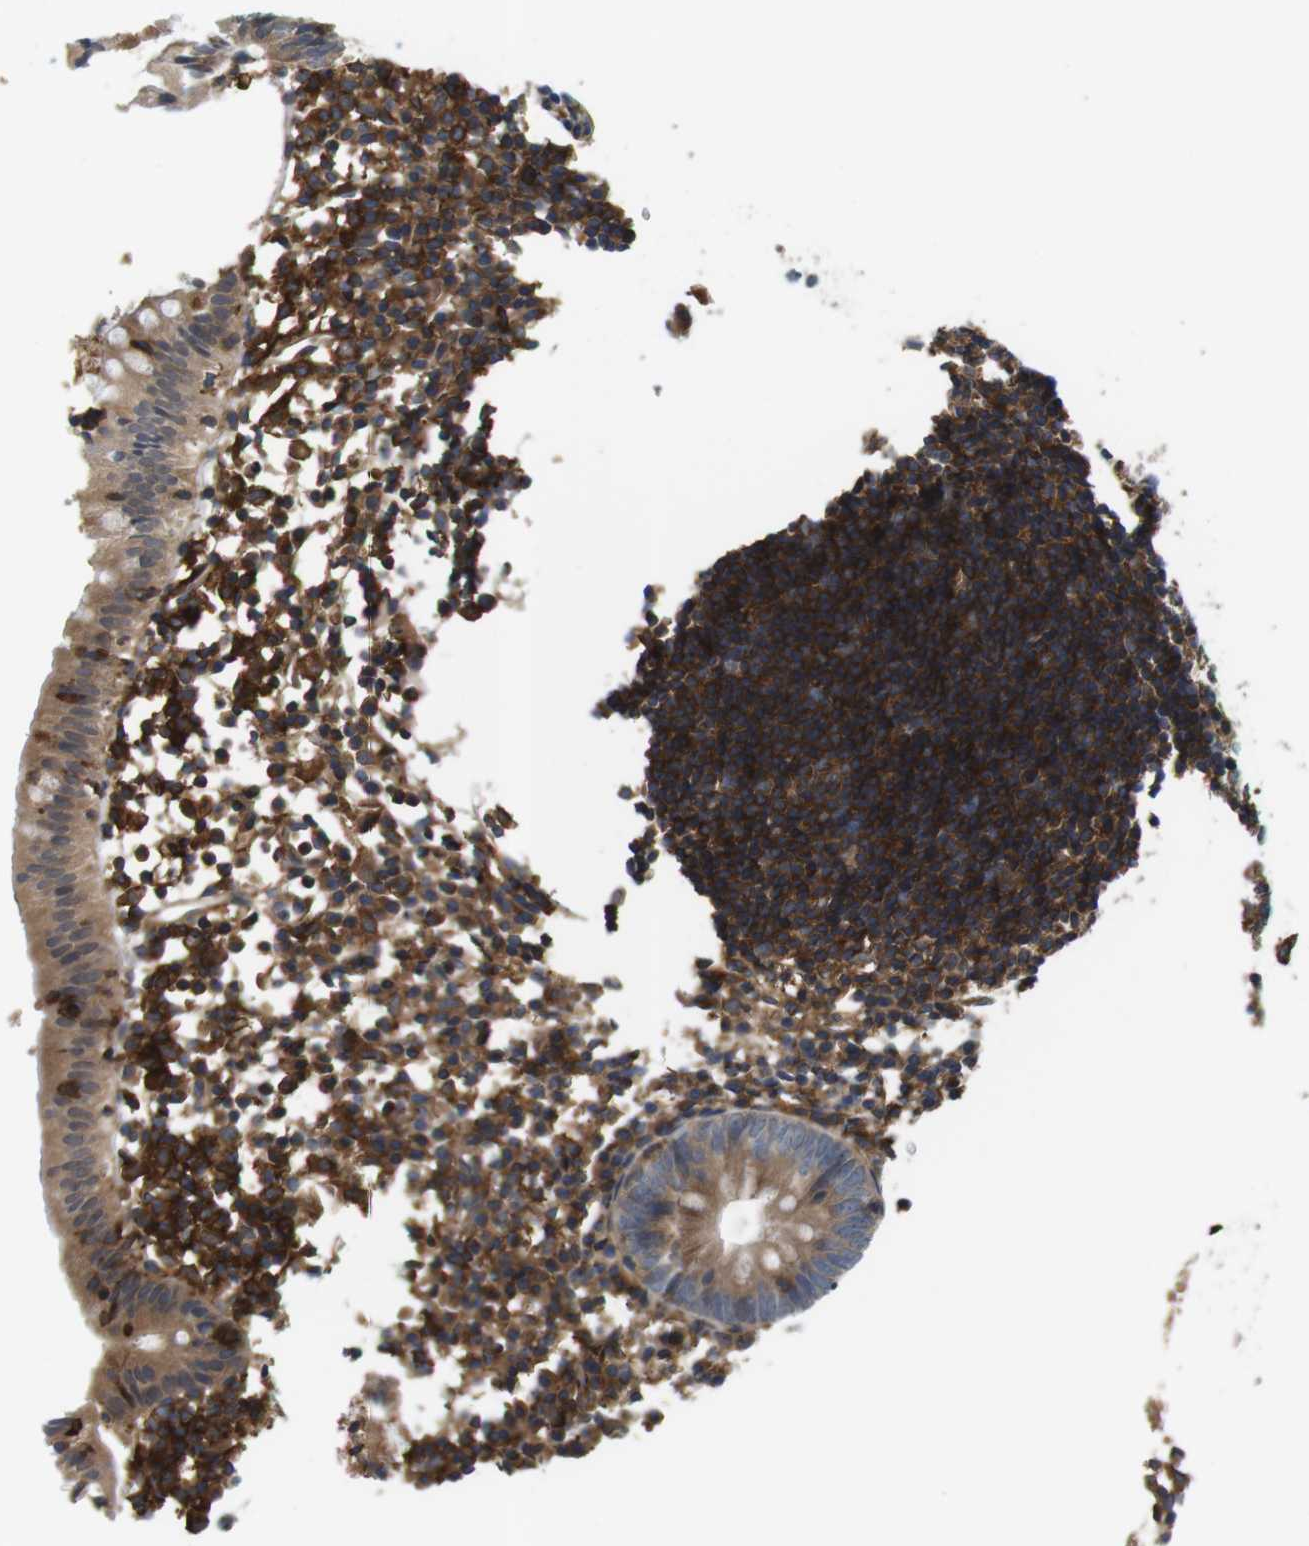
{"staining": {"intensity": "moderate", "quantity": ">75%", "location": "cytoplasmic/membranous"}, "tissue": "appendix", "cell_type": "Glandular cells", "image_type": "normal", "snomed": [{"axis": "morphology", "description": "Normal tissue, NOS"}, {"axis": "topography", "description": "Appendix"}], "caption": "The micrograph reveals a brown stain indicating the presence of a protein in the cytoplasmic/membranous of glandular cells in appendix. The staining is performed using DAB (3,3'-diaminobenzidine) brown chromogen to label protein expression. The nuclei are counter-stained blue using hematoxylin.", "gene": "HERPUD2", "patient": {"sex": "female", "age": 20}}